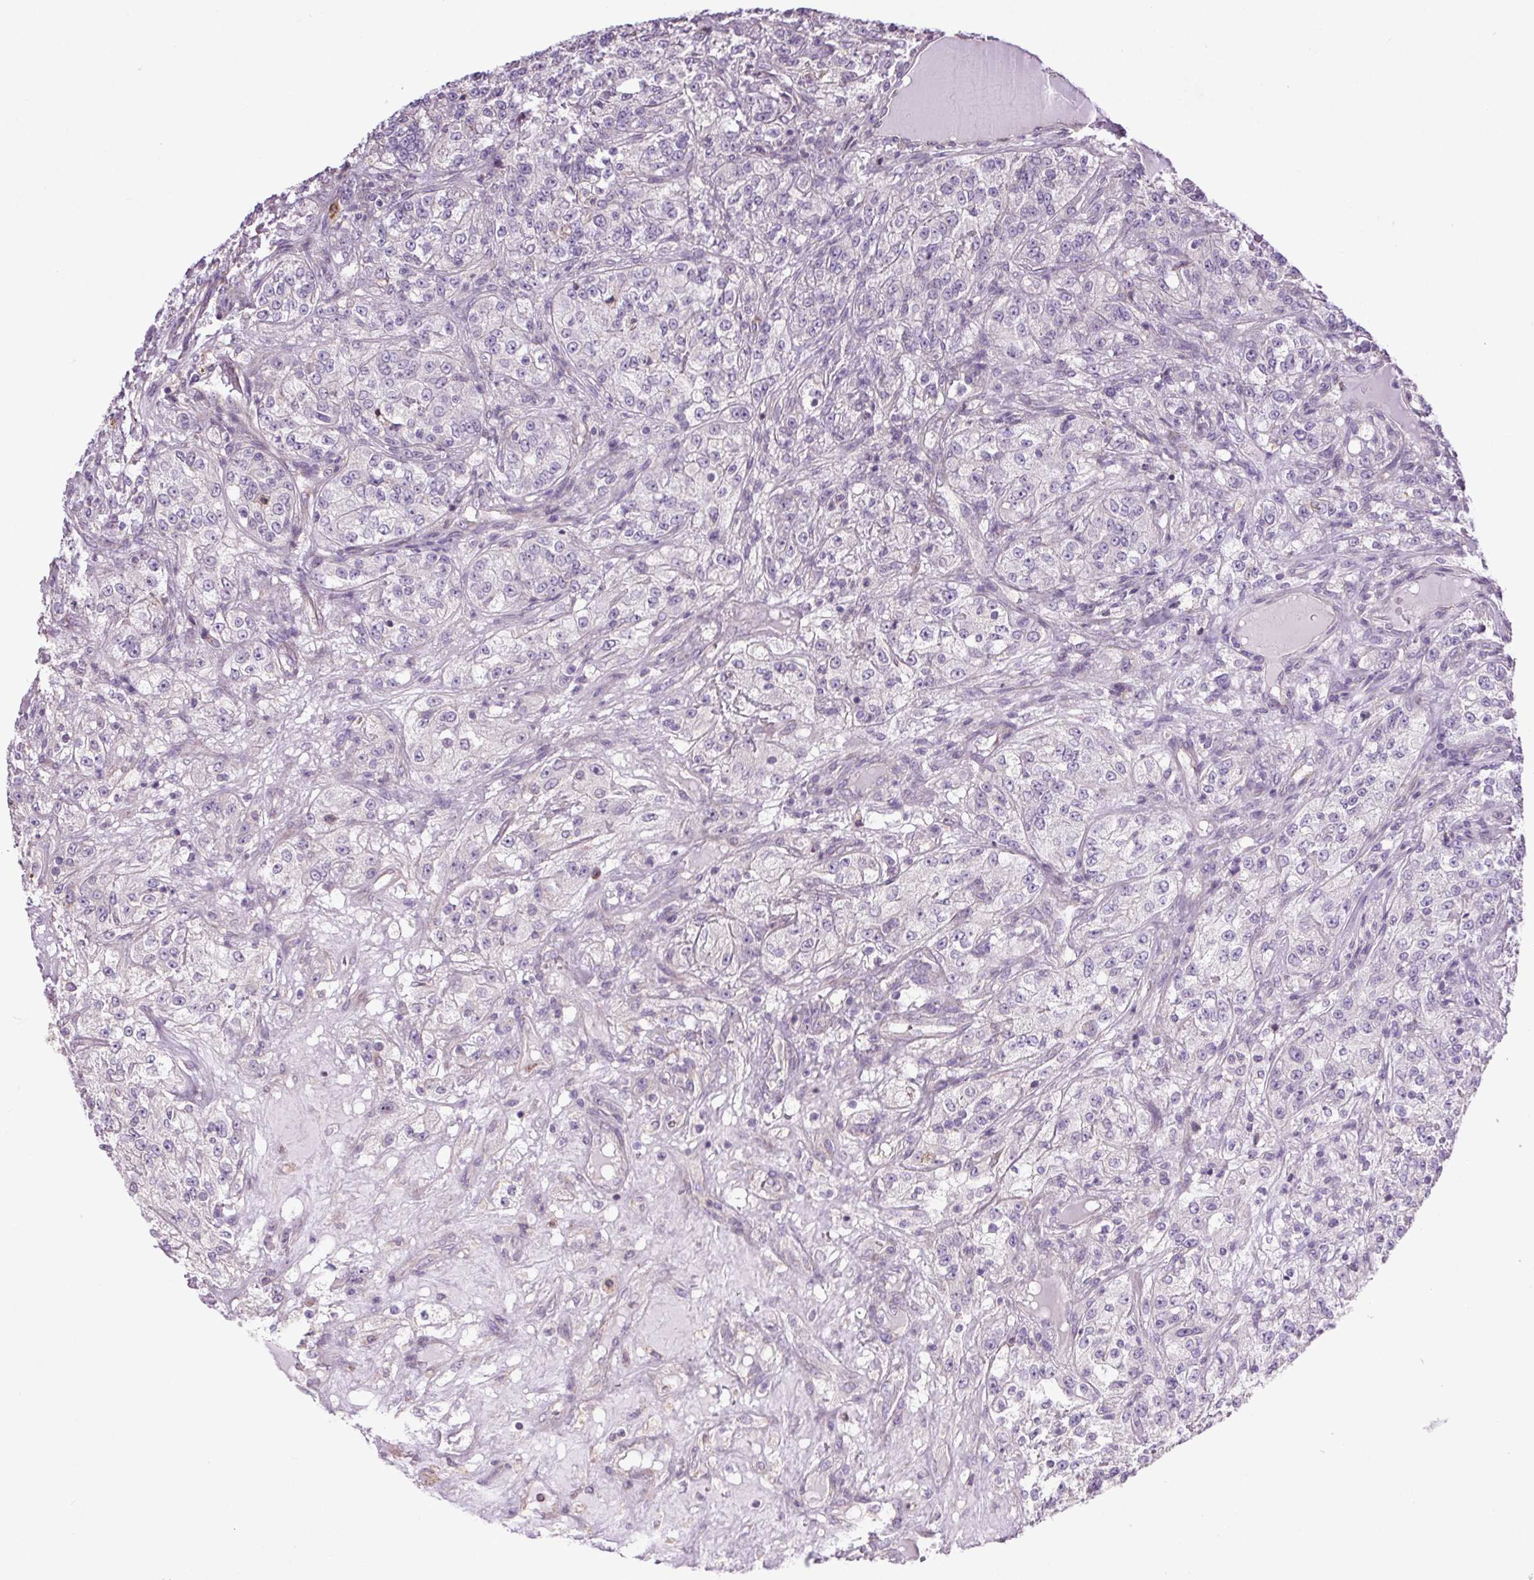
{"staining": {"intensity": "negative", "quantity": "none", "location": "none"}, "tissue": "renal cancer", "cell_type": "Tumor cells", "image_type": "cancer", "snomed": [{"axis": "morphology", "description": "Adenocarcinoma, NOS"}, {"axis": "topography", "description": "Kidney"}], "caption": "Human adenocarcinoma (renal) stained for a protein using immunohistochemistry shows no positivity in tumor cells.", "gene": "SNX31", "patient": {"sex": "female", "age": 63}}